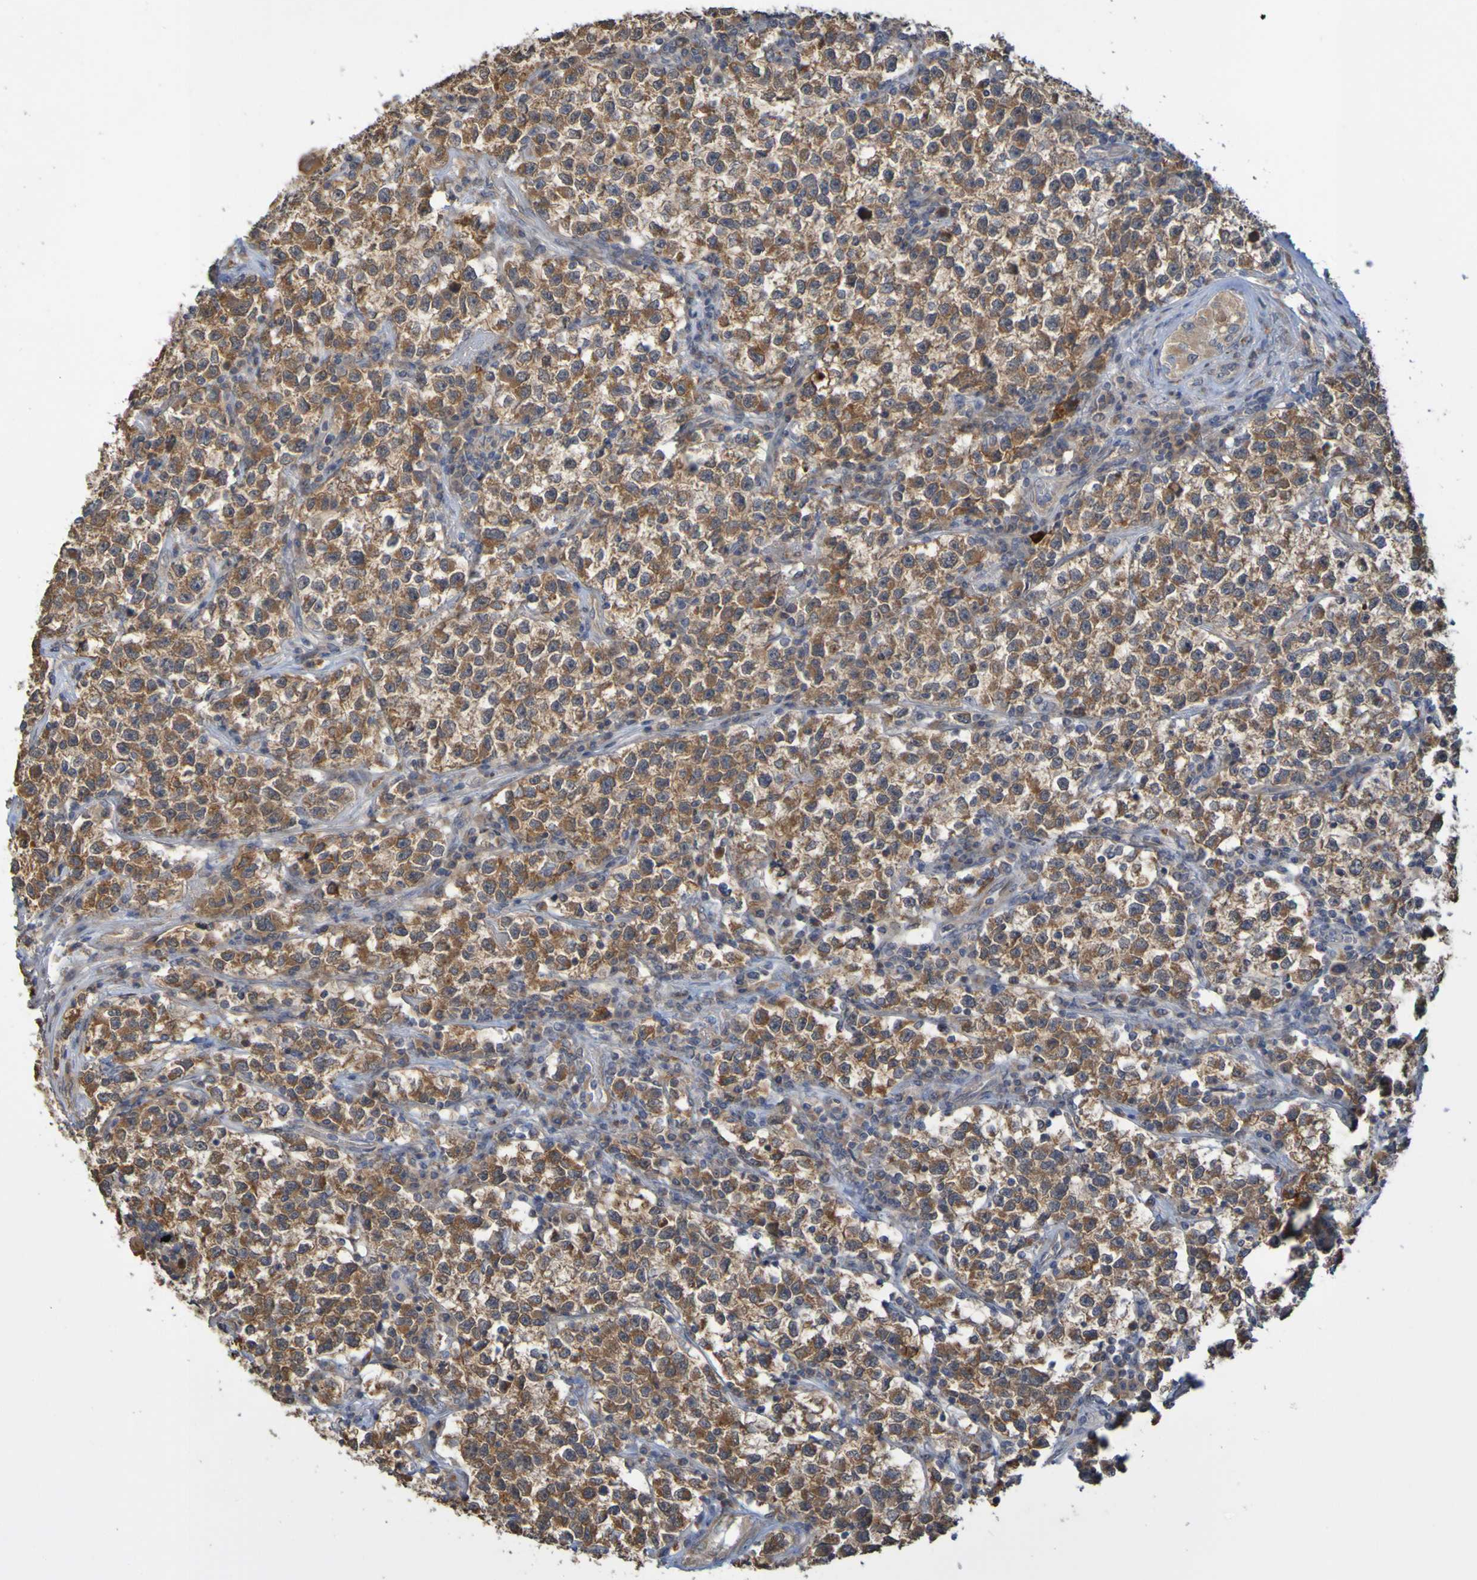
{"staining": {"intensity": "moderate", "quantity": ">75%", "location": "cytoplasmic/membranous"}, "tissue": "testis cancer", "cell_type": "Tumor cells", "image_type": "cancer", "snomed": [{"axis": "morphology", "description": "Seminoma, NOS"}, {"axis": "topography", "description": "Testis"}], "caption": "Immunohistochemistry (IHC) of human testis cancer reveals medium levels of moderate cytoplasmic/membranous staining in about >75% of tumor cells.", "gene": "NAV2", "patient": {"sex": "male", "age": 22}}